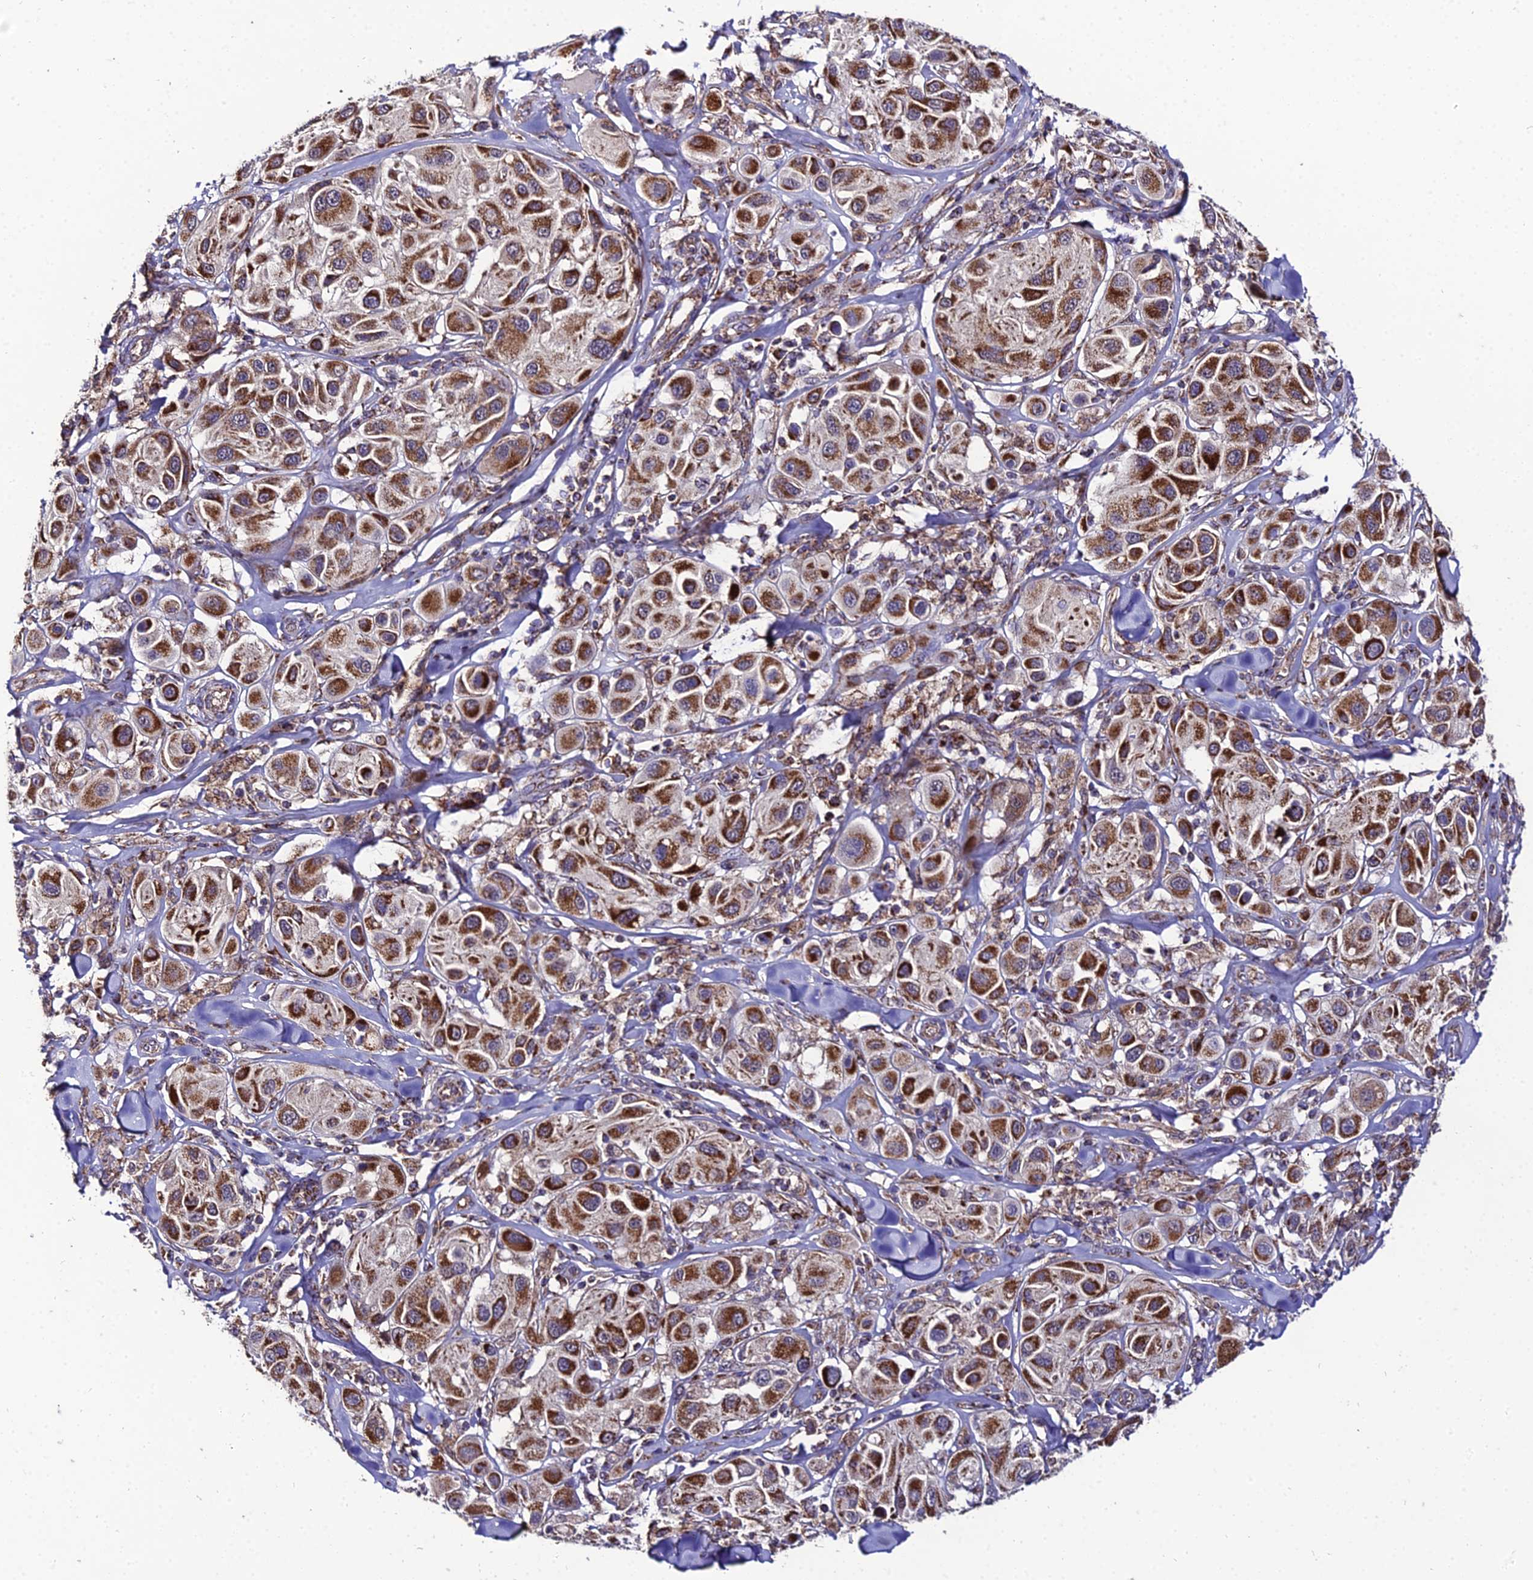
{"staining": {"intensity": "strong", "quantity": ">75%", "location": "cytoplasmic/membranous"}, "tissue": "melanoma", "cell_type": "Tumor cells", "image_type": "cancer", "snomed": [{"axis": "morphology", "description": "Malignant melanoma, Metastatic site"}, {"axis": "topography", "description": "Skin"}], "caption": "IHC (DAB) staining of human malignant melanoma (metastatic site) exhibits strong cytoplasmic/membranous protein staining in about >75% of tumor cells. (Stains: DAB (3,3'-diaminobenzidine) in brown, nuclei in blue, Microscopy: brightfield microscopy at high magnification).", "gene": "PSMD2", "patient": {"sex": "male", "age": 41}}